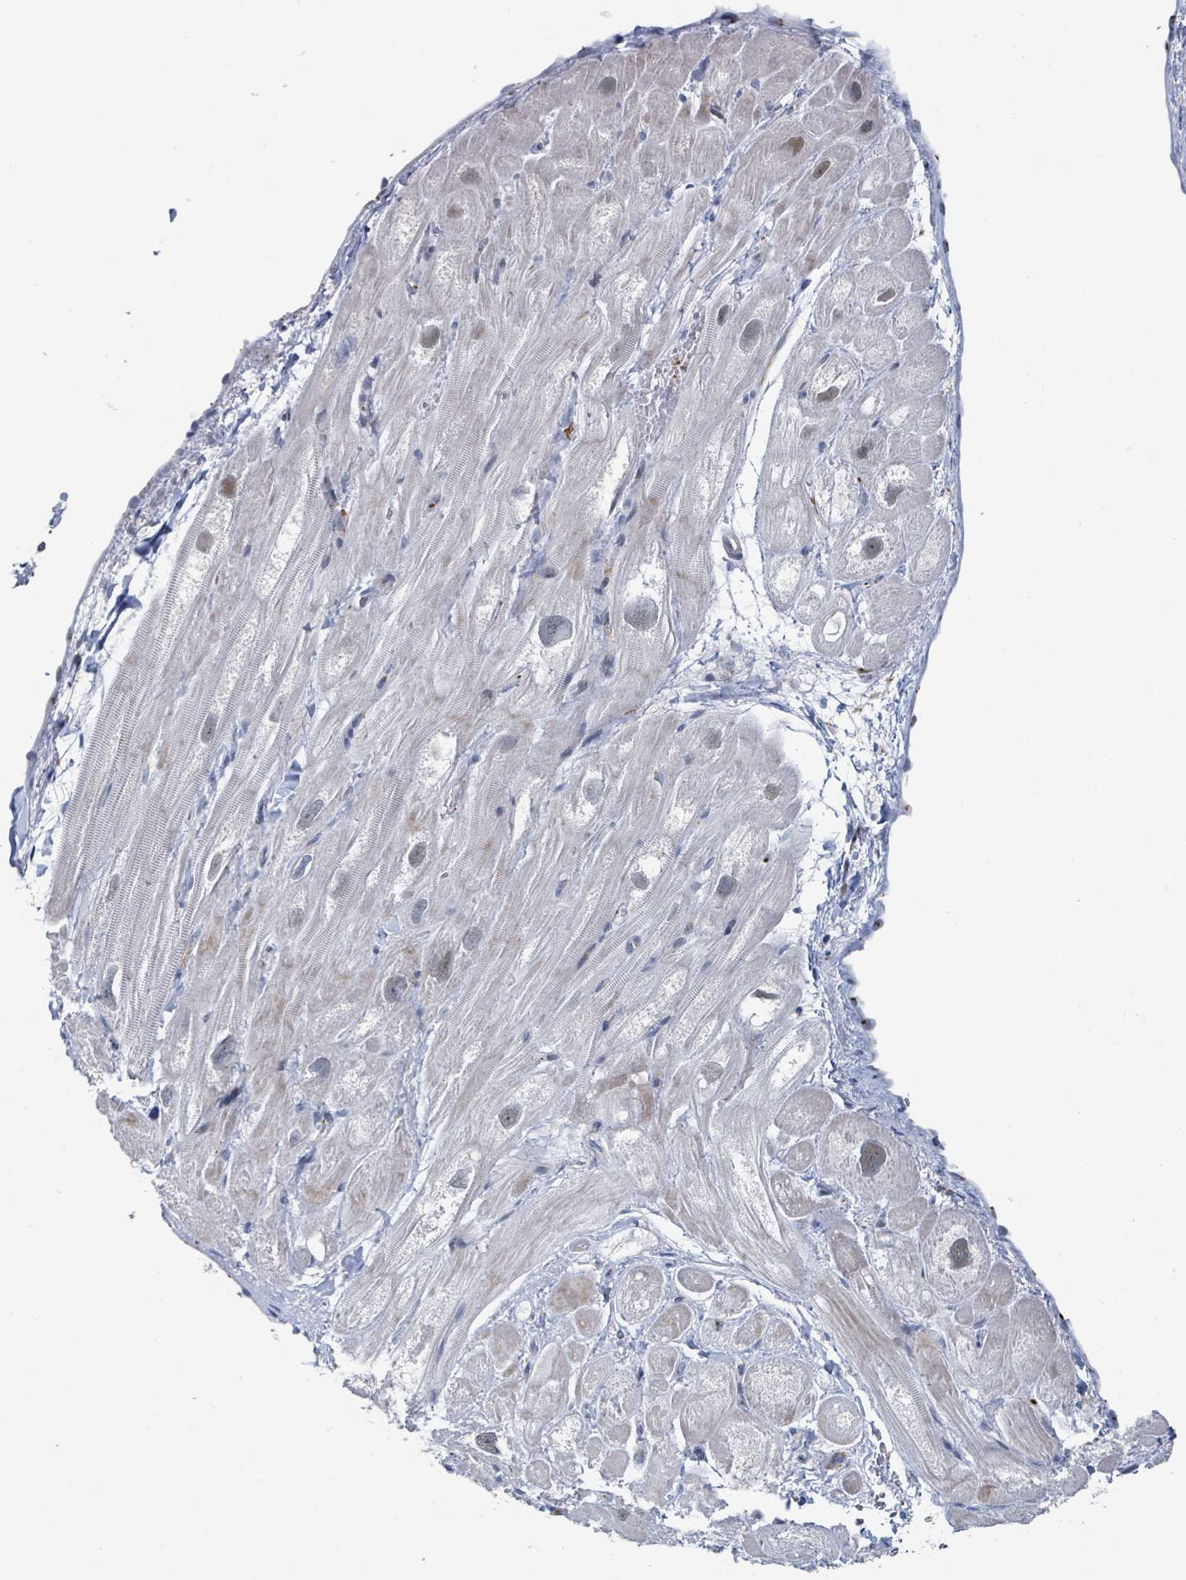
{"staining": {"intensity": "weak", "quantity": "<25%", "location": "nuclear"}, "tissue": "heart muscle", "cell_type": "Cardiomyocytes", "image_type": "normal", "snomed": [{"axis": "morphology", "description": "Normal tissue, NOS"}, {"axis": "topography", "description": "Heart"}], "caption": "Benign heart muscle was stained to show a protein in brown. There is no significant expression in cardiomyocytes. (DAB (3,3'-diaminobenzidine) immunohistochemistry visualized using brightfield microscopy, high magnification).", "gene": "DCAF5", "patient": {"sex": "male", "age": 49}}